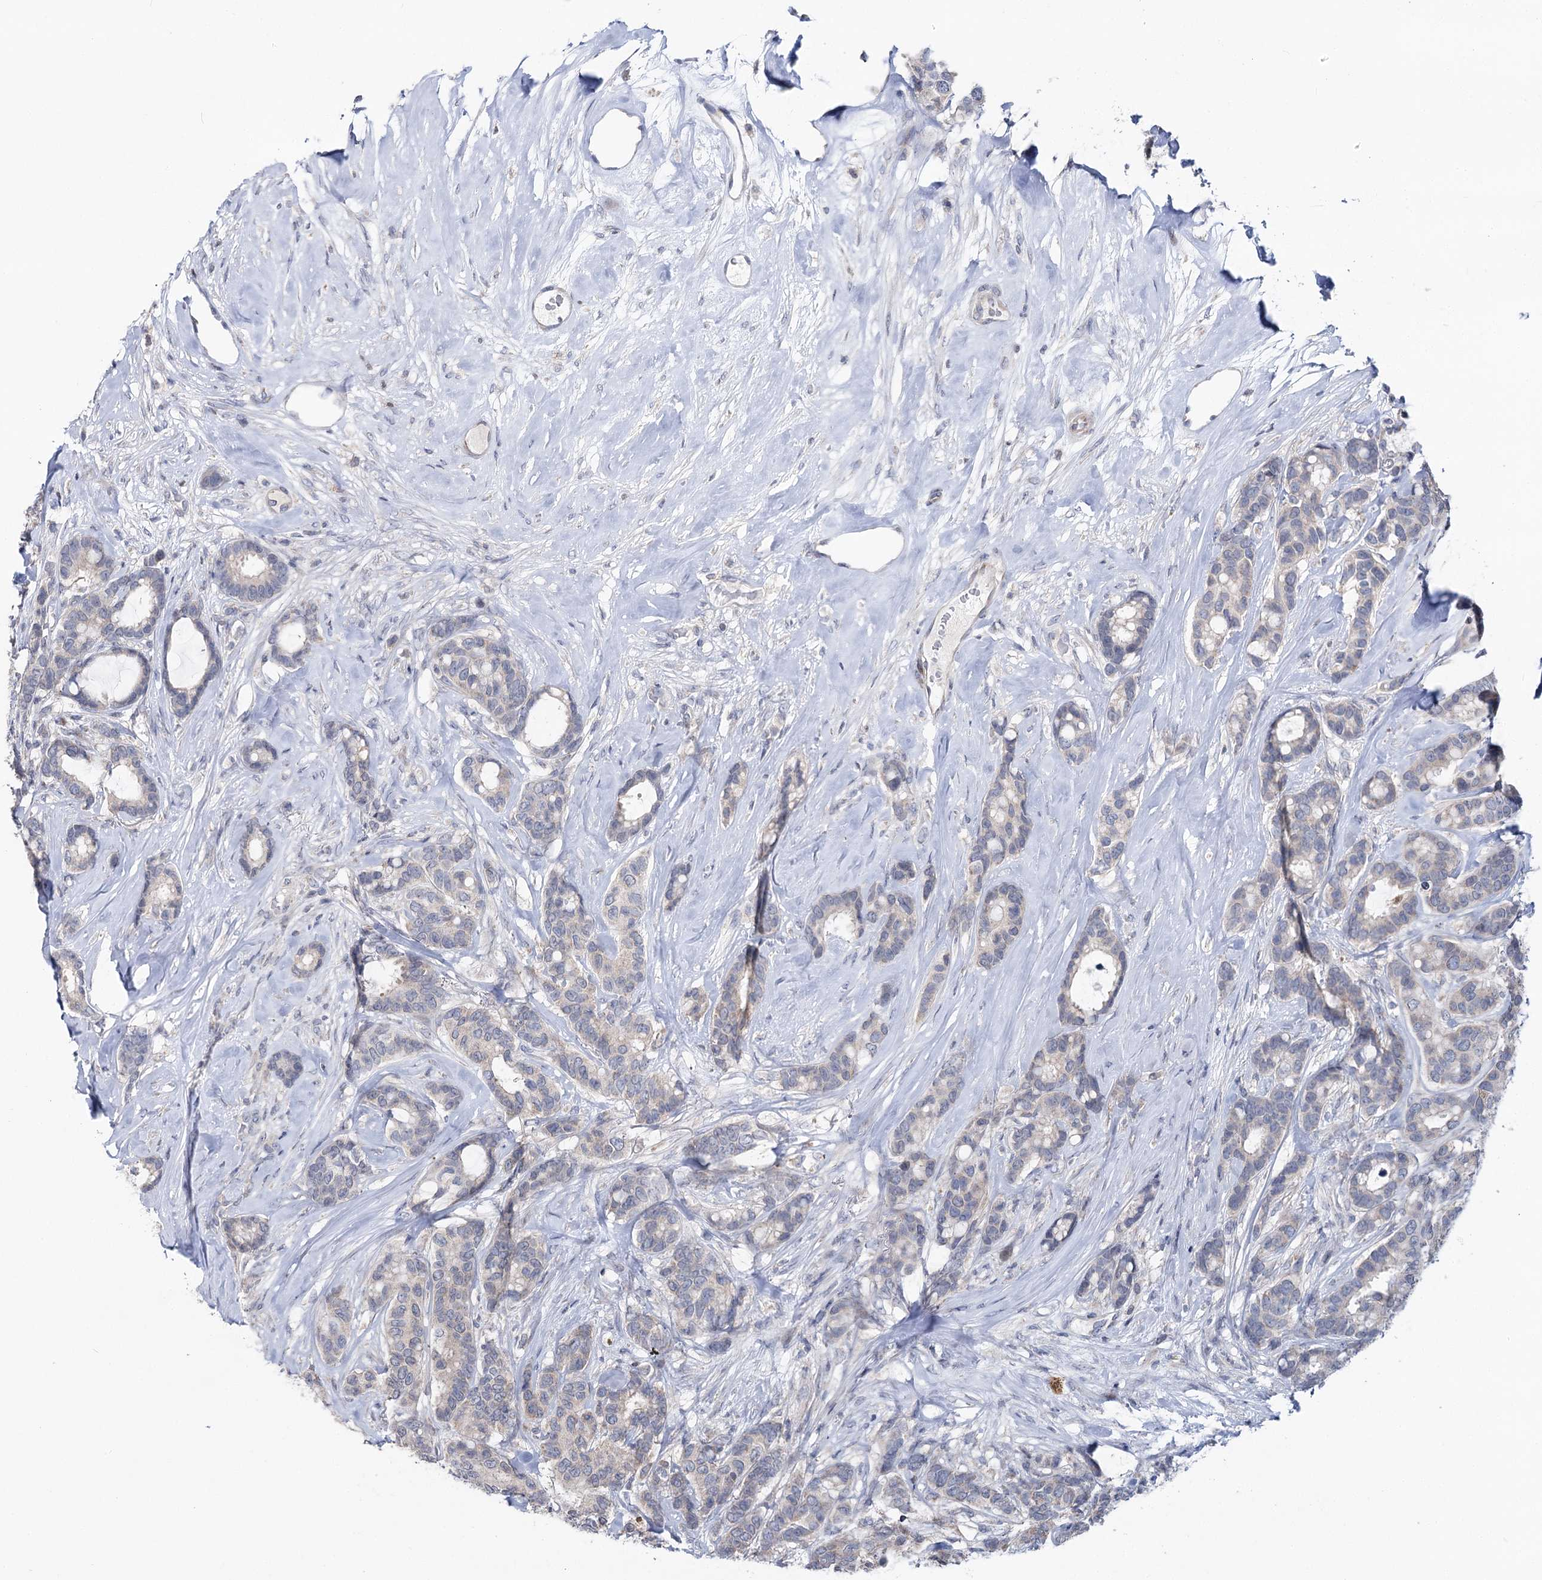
{"staining": {"intensity": "negative", "quantity": "none", "location": "none"}, "tissue": "breast cancer", "cell_type": "Tumor cells", "image_type": "cancer", "snomed": [{"axis": "morphology", "description": "Duct carcinoma"}, {"axis": "topography", "description": "Breast"}], "caption": "There is no significant positivity in tumor cells of breast cancer (invasive ductal carcinoma). (DAB (3,3'-diaminobenzidine) IHC, high magnification).", "gene": "PTGR1", "patient": {"sex": "female", "age": 87}}